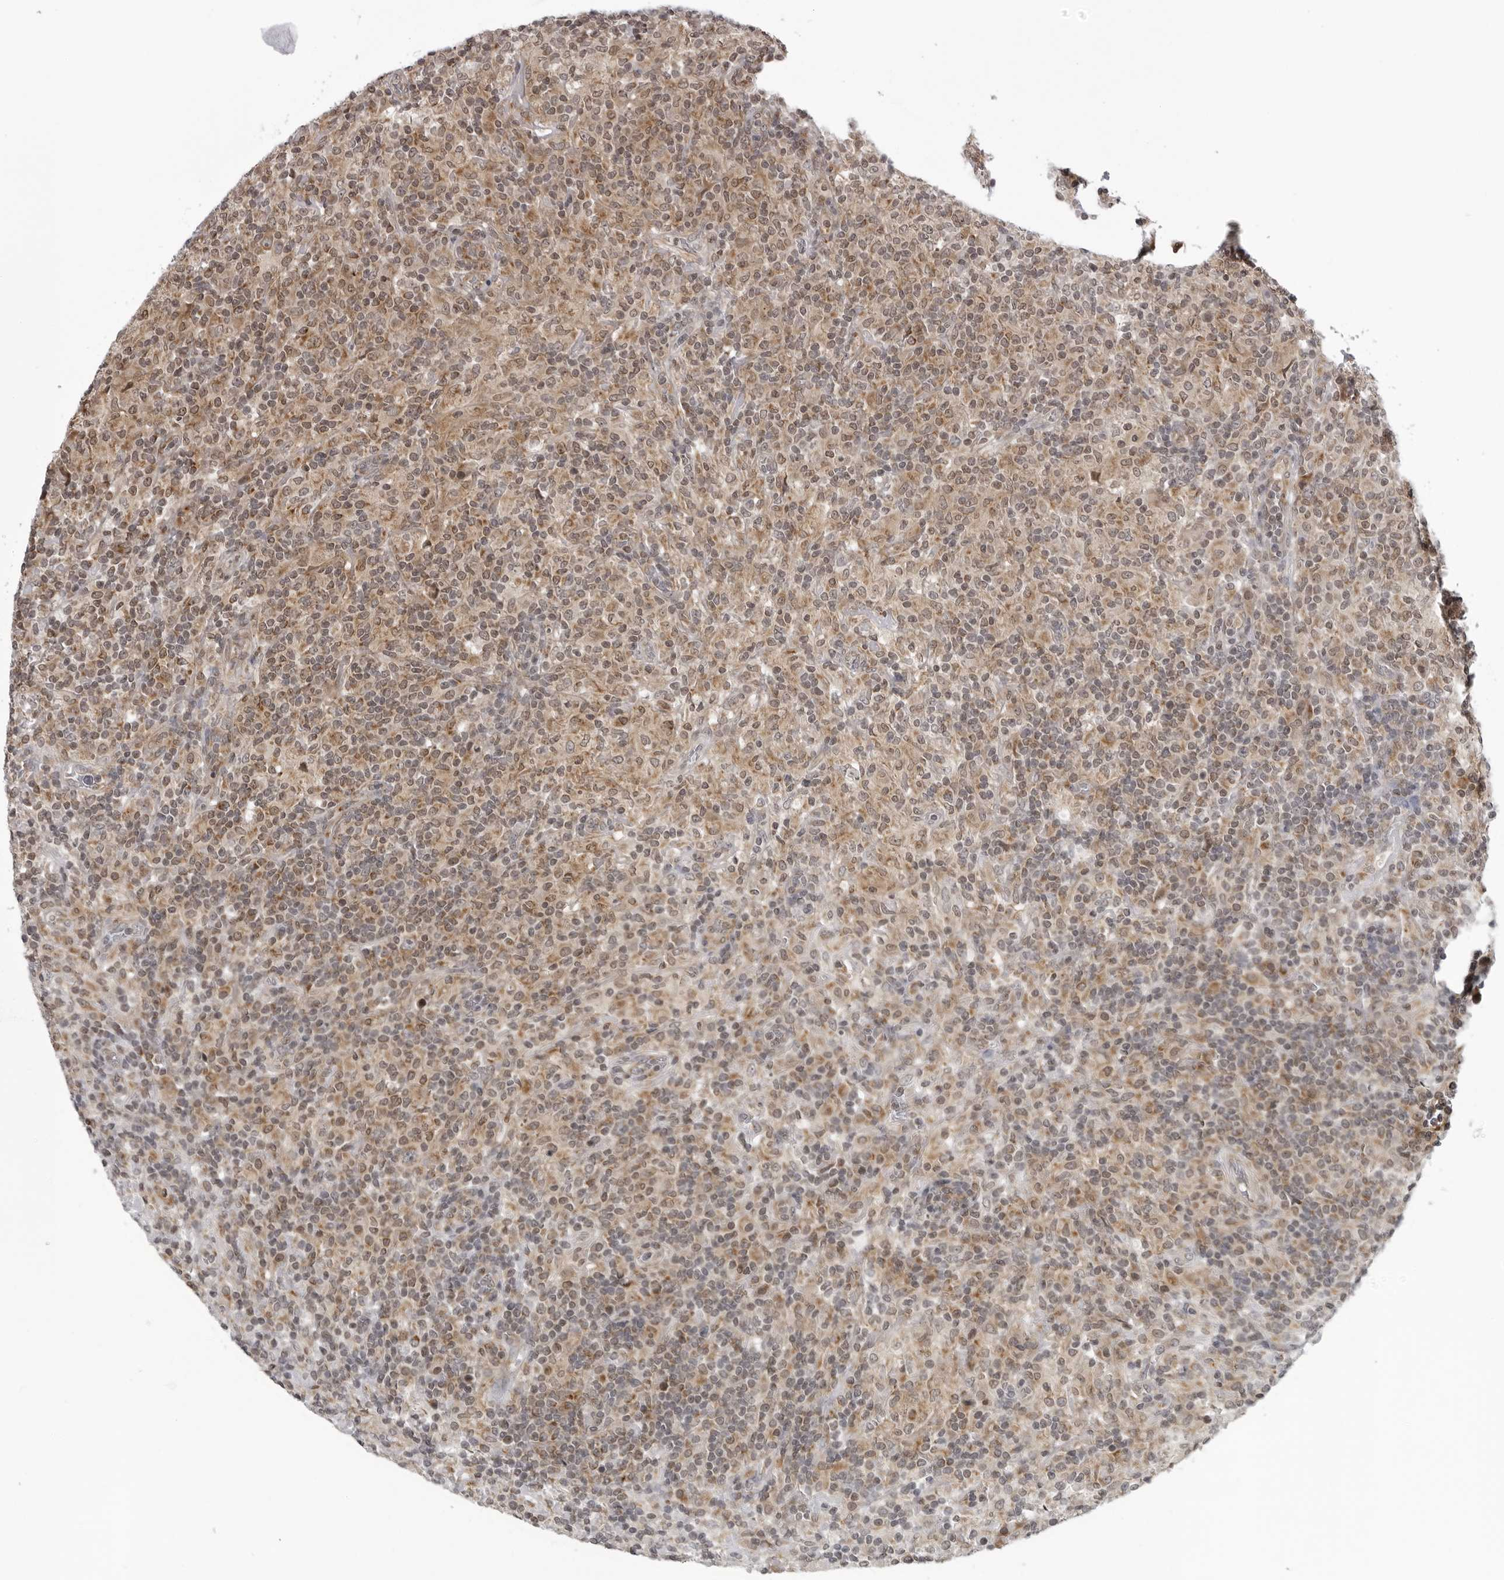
{"staining": {"intensity": "weak", "quantity": "25%-75%", "location": "cytoplasmic/membranous"}, "tissue": "lymphoma", "cell_type": "Tumor cells", "image_type": "cancer", "snomed": [{"axis": "morphology", "description": "Hodgkin's disease, NOS"}, {"axis": "topography", "description": "Lymph node"}], "caption": "Hodgkin's disease was stained to show a protein in brown. There is low levels of weak cytoplasmic/membranous expression in approximately 25%-75% of tumor cells.", "gene": "MRPS15", "patient": {"sex": "male", "age": 70}}